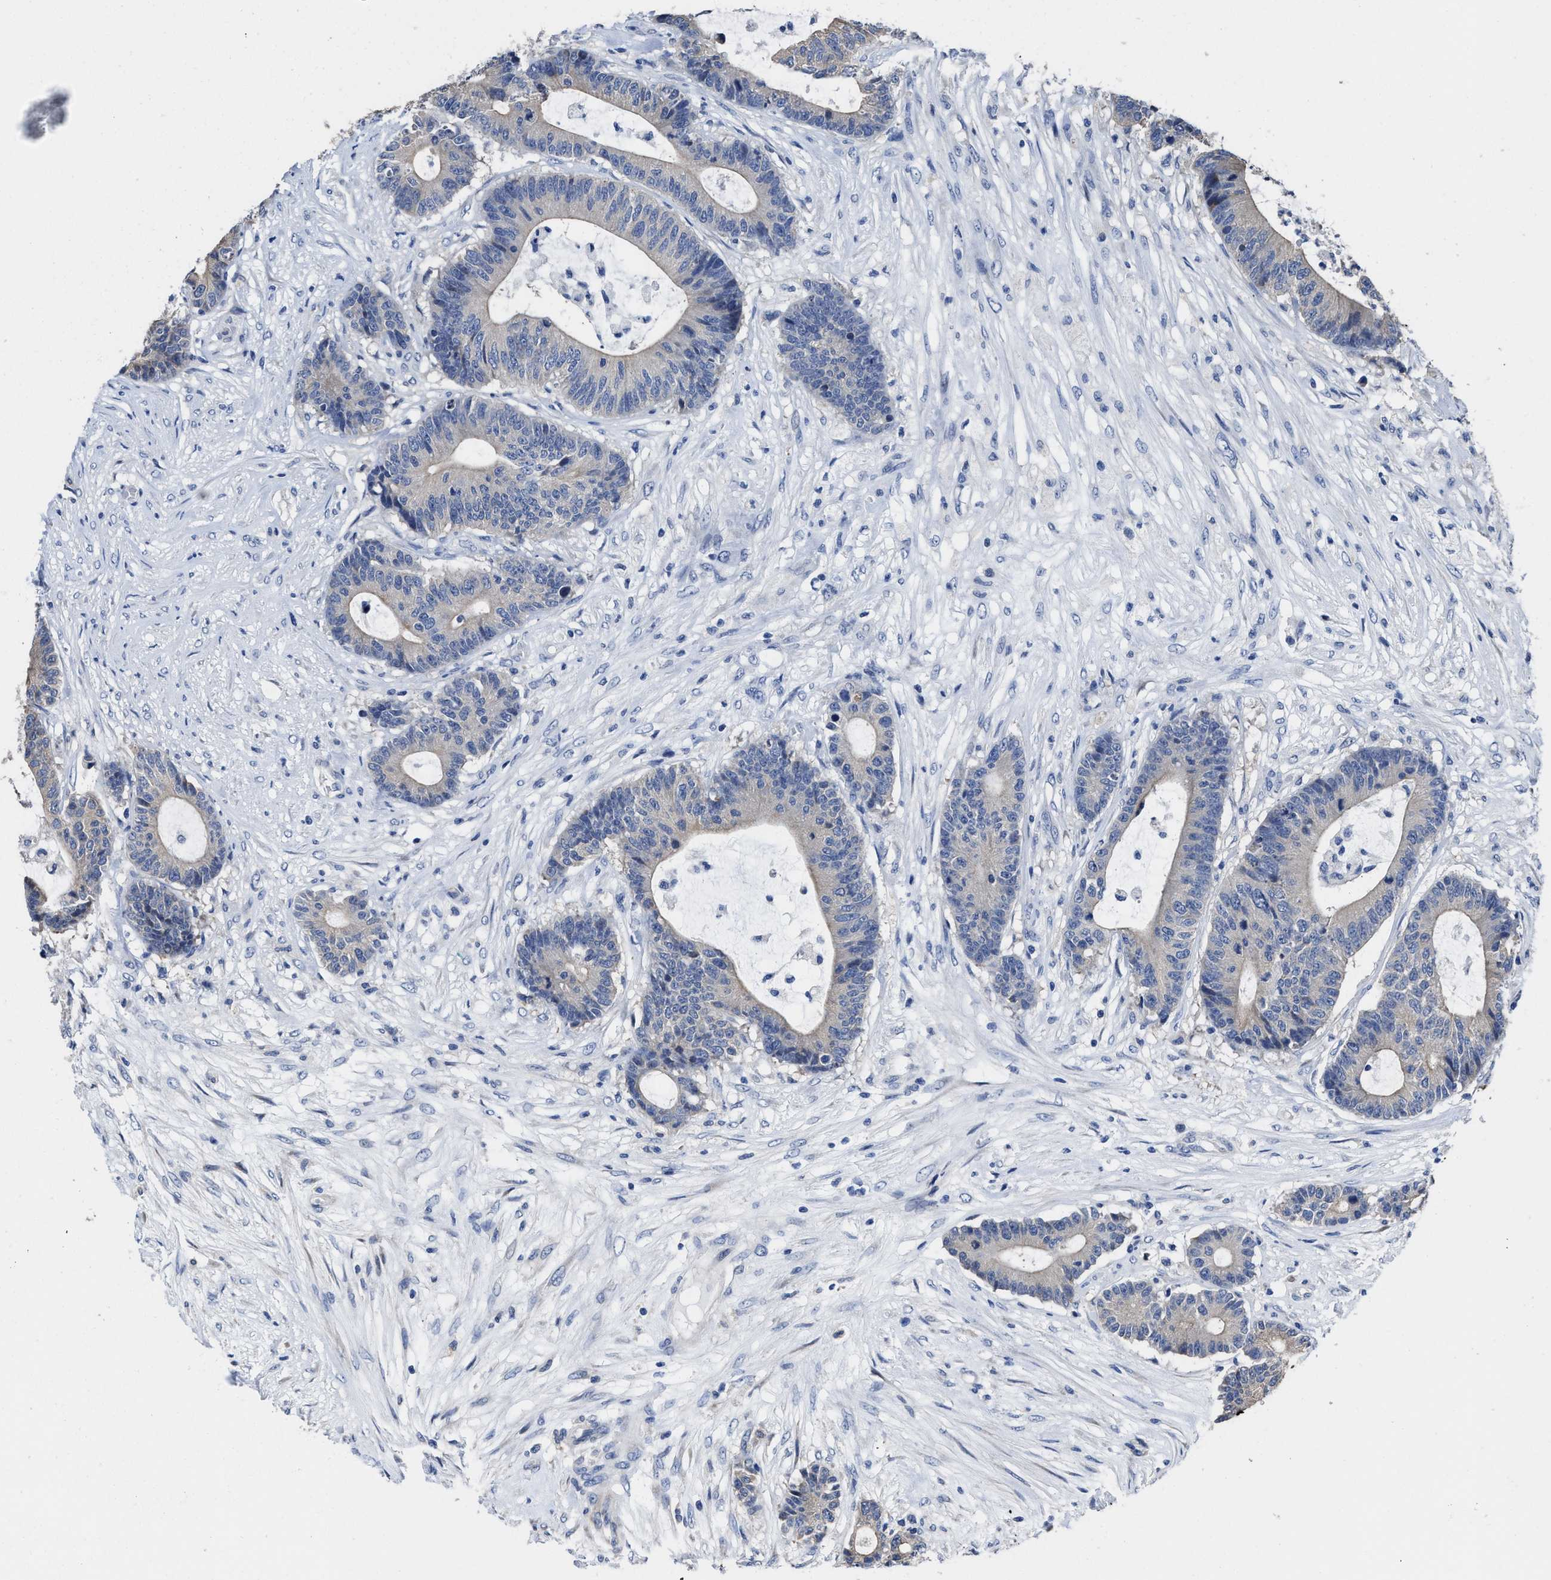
{"staining": {"intensity": "negative", "quantity": "none", "location": "none"}, "tissue": "colorectal cancer", "cell_type": "Tumor cells", "image_type": "cancer", "snomed": [{"axis": "morphology", "description": "Adenocarcinoma, NOS"}, {"axis": "topography", "description": "Colon"}], "caption": "High power microscopy histopathology image of an immunohistochemistry image of colorectal cancer, revealing no significant expression in tumor cells. (Immunohistochemistry (ihc), brightfield microscopy, high magnification).", "gene": "HOOK1", "patient": {"sex": "female", "age": 84}}